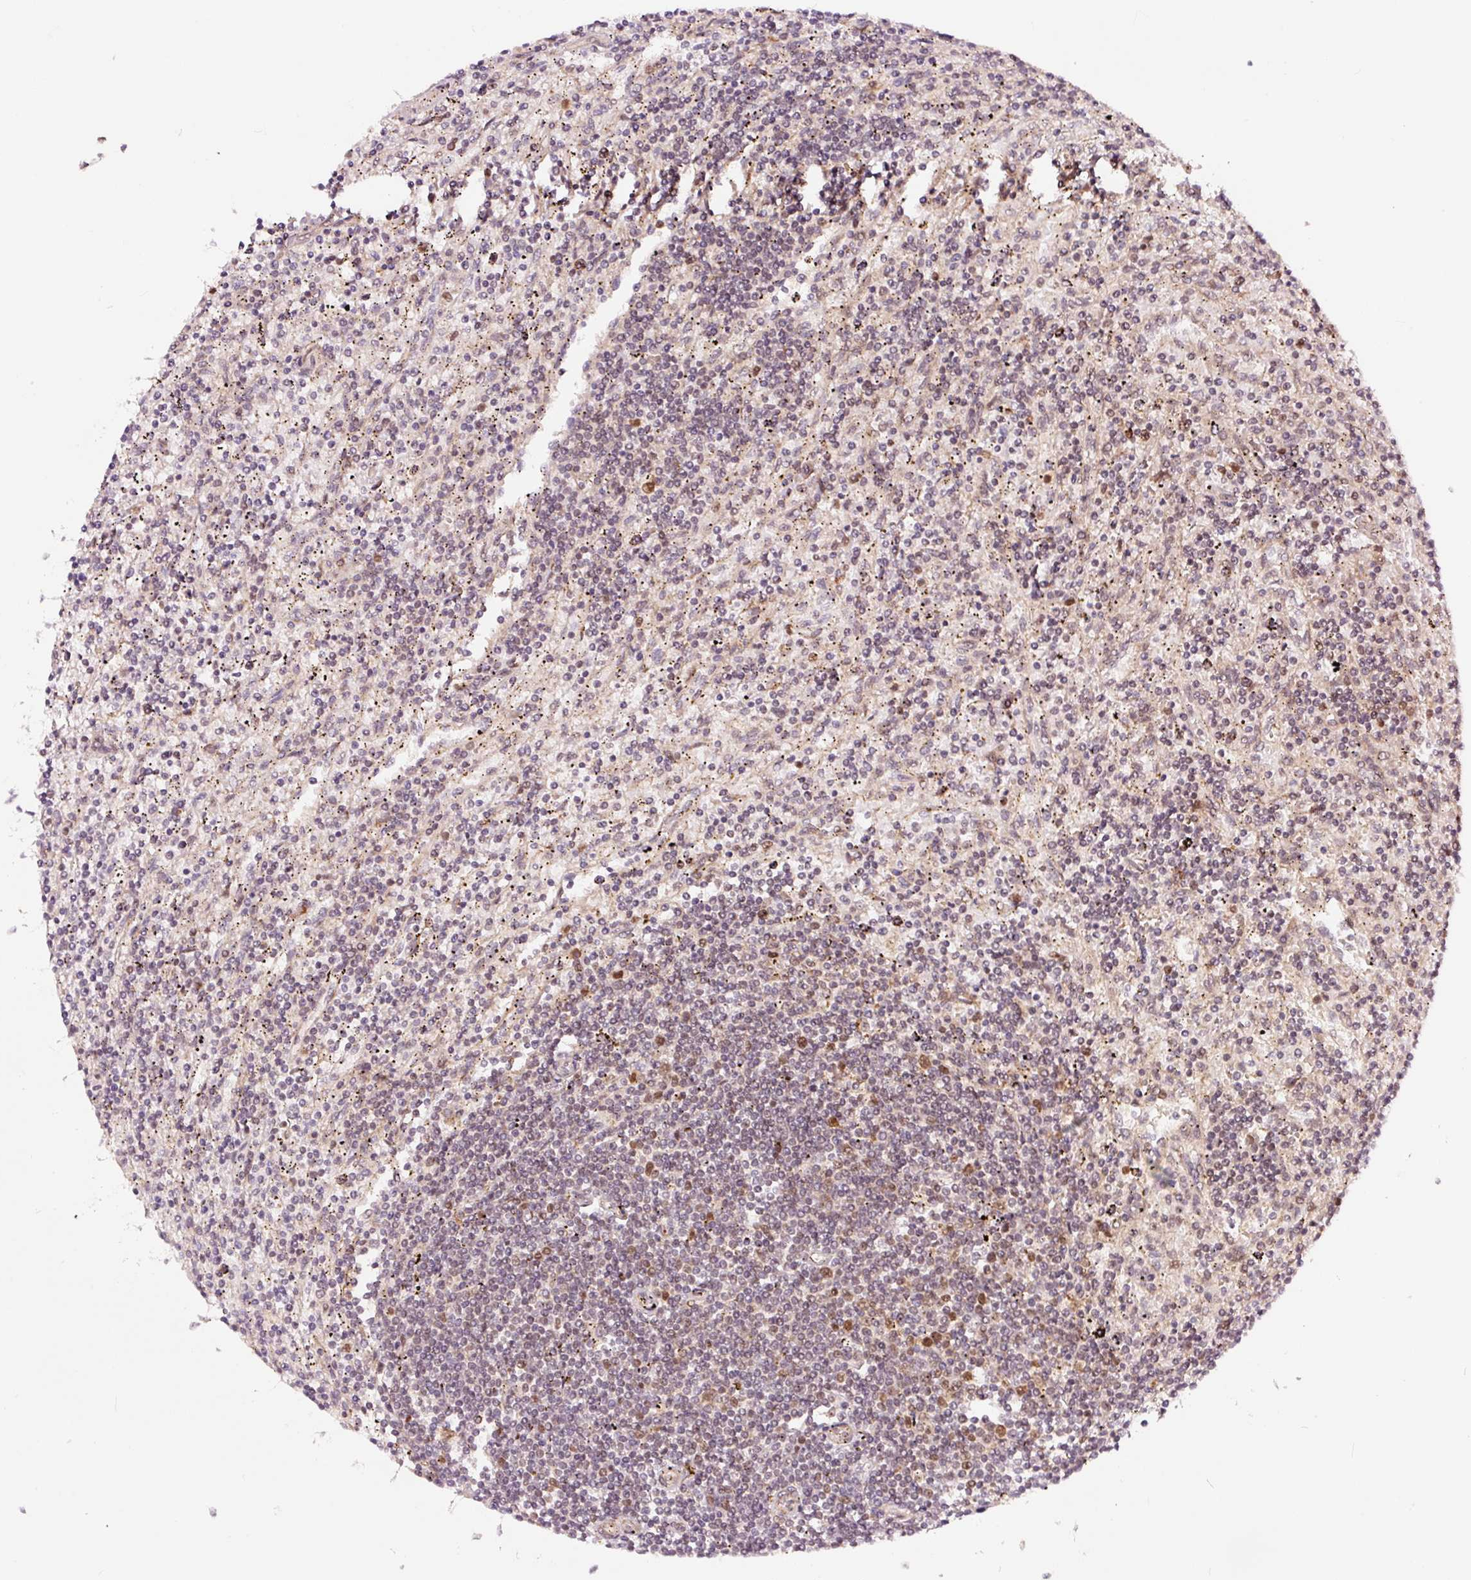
{"staining": {"intensity": "negative", "quantity": "none", "location": "none"}, "tissue": "lymphoma", "cell_type": "Tumor cells", "image_type": "cancer", "snomed": [{"axis": "morphology", "description": "Malignant lymphoma, non-Hodgkin's type, Low grade"}, {"axis": "topography", "description": "Spleen"}], "caption": "Image shows no significant protein positivity in tumor cells of malignant lymphoma, non-Hodgkin's type (low-grade).", "gene": "RFC4", "patient": {"sex": "male", "age": 76}}